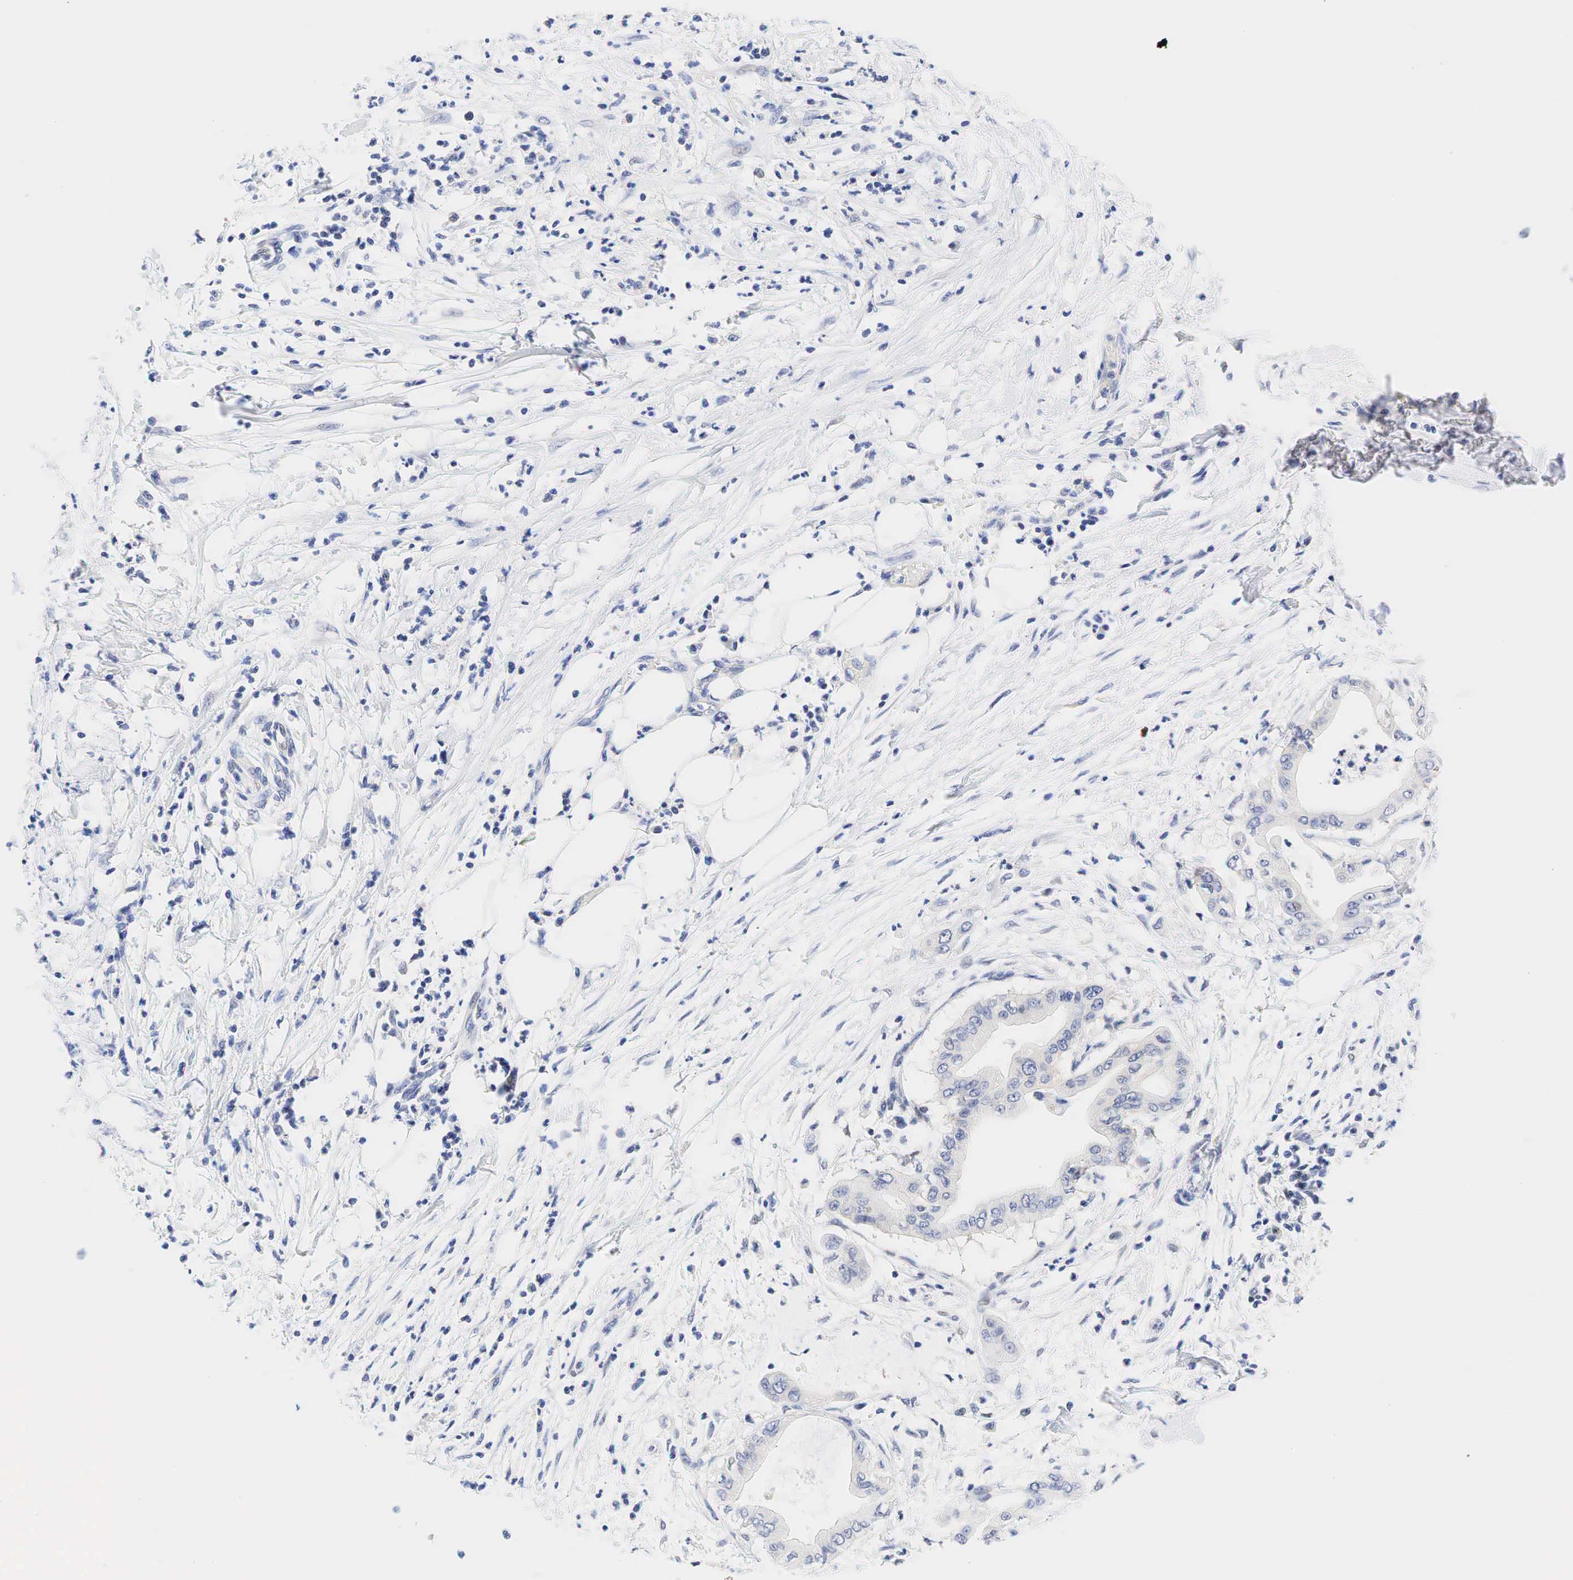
{"staining": {"intensity": "negative", "quantity": "none", "location": "none"}, "tissue": "pancreatic cancer", "cell_type": "Tumor cells", "image_type": "cancer", "snomed": [{"axis": "morphology", "description": "Adenocarcinoma, NOS"}, {"axis": "topography", "description": "Pancreas"}], "caption": "The micrograph shows no significant expression in tumor cells of pancreatic adenocarcinoma.", "gene": "AR", "patient": {"sex": "male", "age": 58}}